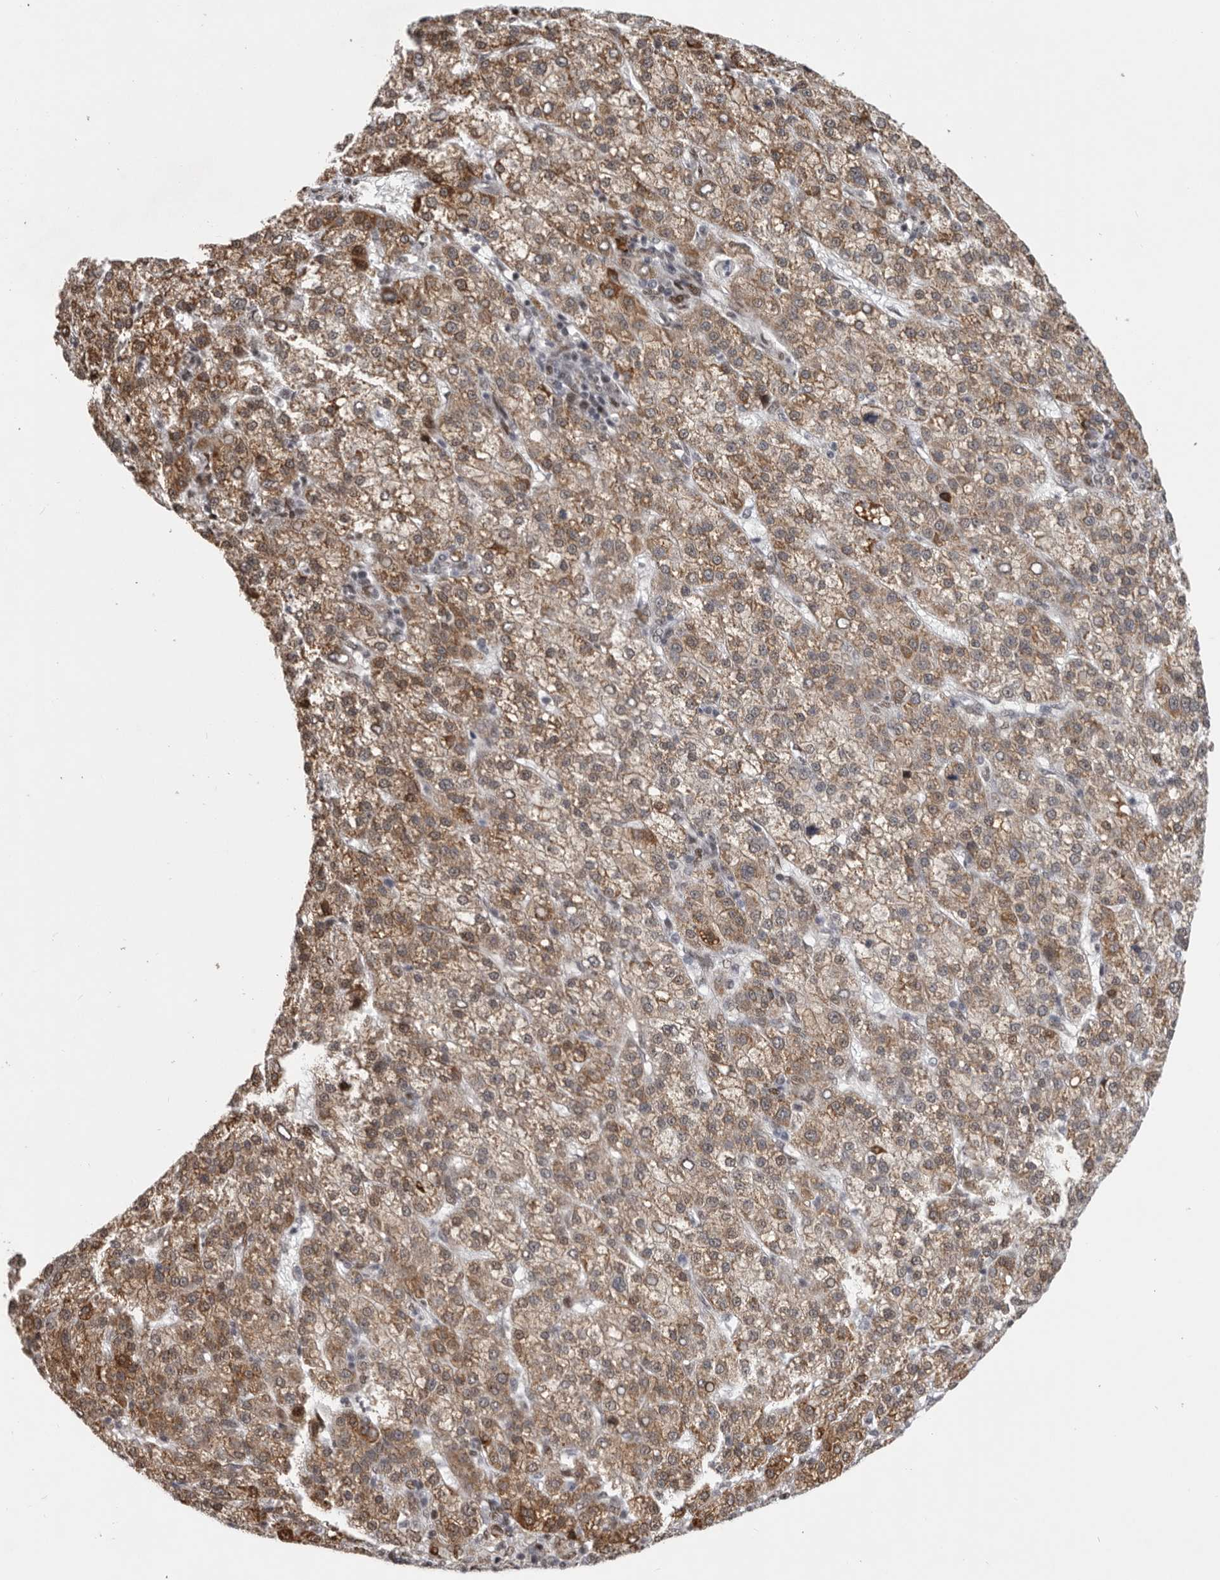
{"staining": {"intensity": "moderate", "quantity": ">75%", "location": "cytoplasmic/membranous"}, "tissue": "liver cancer", "cell_type": "Tumor cells", "image_type": "cancer", "snomed": [{"axis": "morphology", "description": "Carcinoma, Hepatocellular, NOS"}, {"axis": "topography", "description": "Liver"}], "caption": "Immunohistochemical staining of human liver cancer (hepatocellular carcinoma) exhibits medium levels of moderate cytoplasmic/membranous protein staining in approximately >75% of tumor cells. (DAB (3,3'-diaminobenzidine) IHC with brightfield microscopy, high magnification).", "gene": "PCMTD1", "patient": {"sex": "female", "age": 58}}